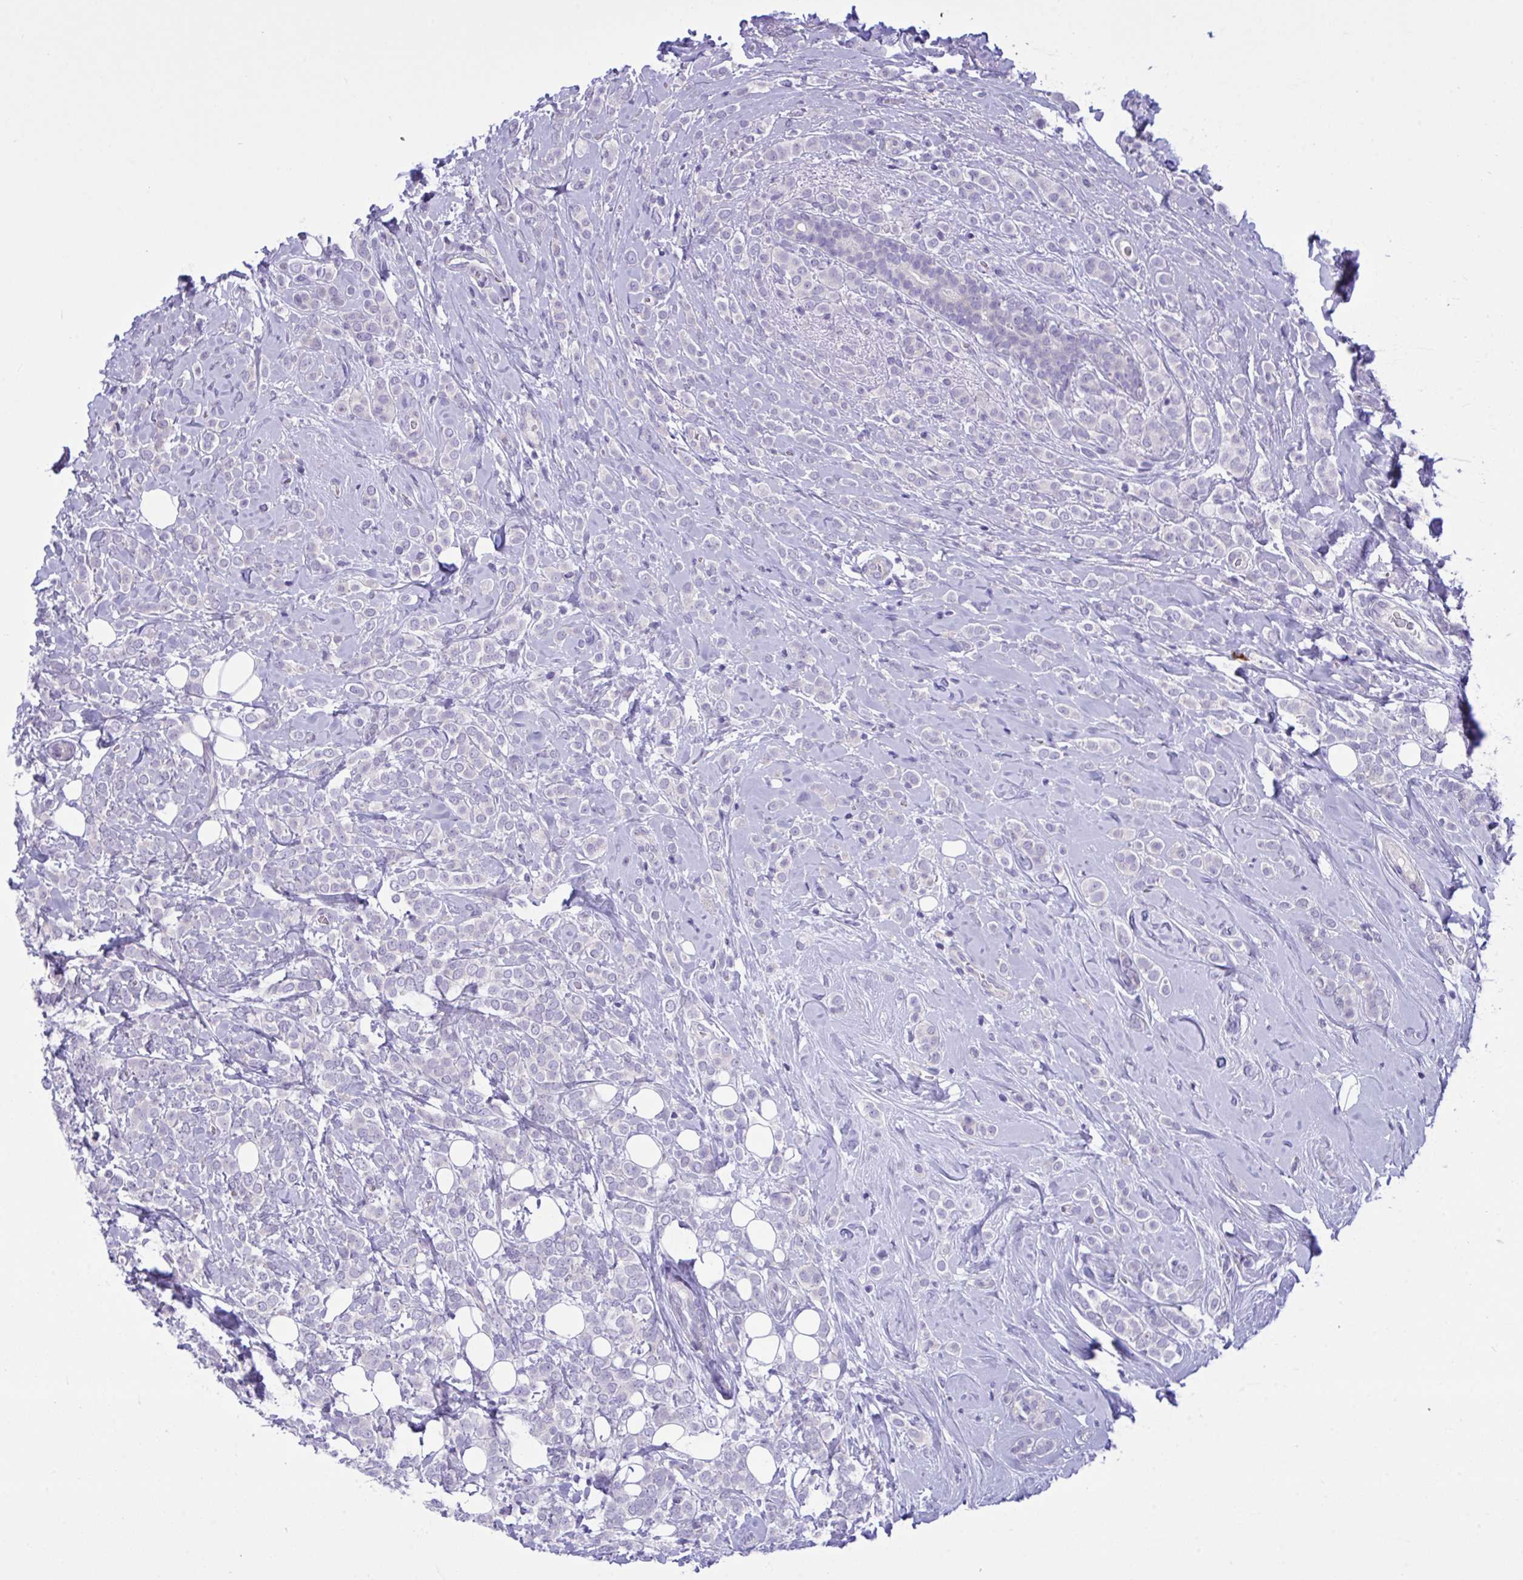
{"staining": {"intensity": "negative", "quantity": "none", "location": "none"}, "tissue": "breast cancer", "cell_type": "Tumor cells", "image_type": "cancer", "snomed": [{"axis": "morphology", "description": "Lobular carcinoma"}, {"axis": "topography", "description": "Breast"}], "caption": "IHC image of lobular carcinoma (breast) stained for a protein (brown), which exhibits no positivity in tumor cells.", "gene": "WDR97", "patient": {"sex": "female", "age": 49}}